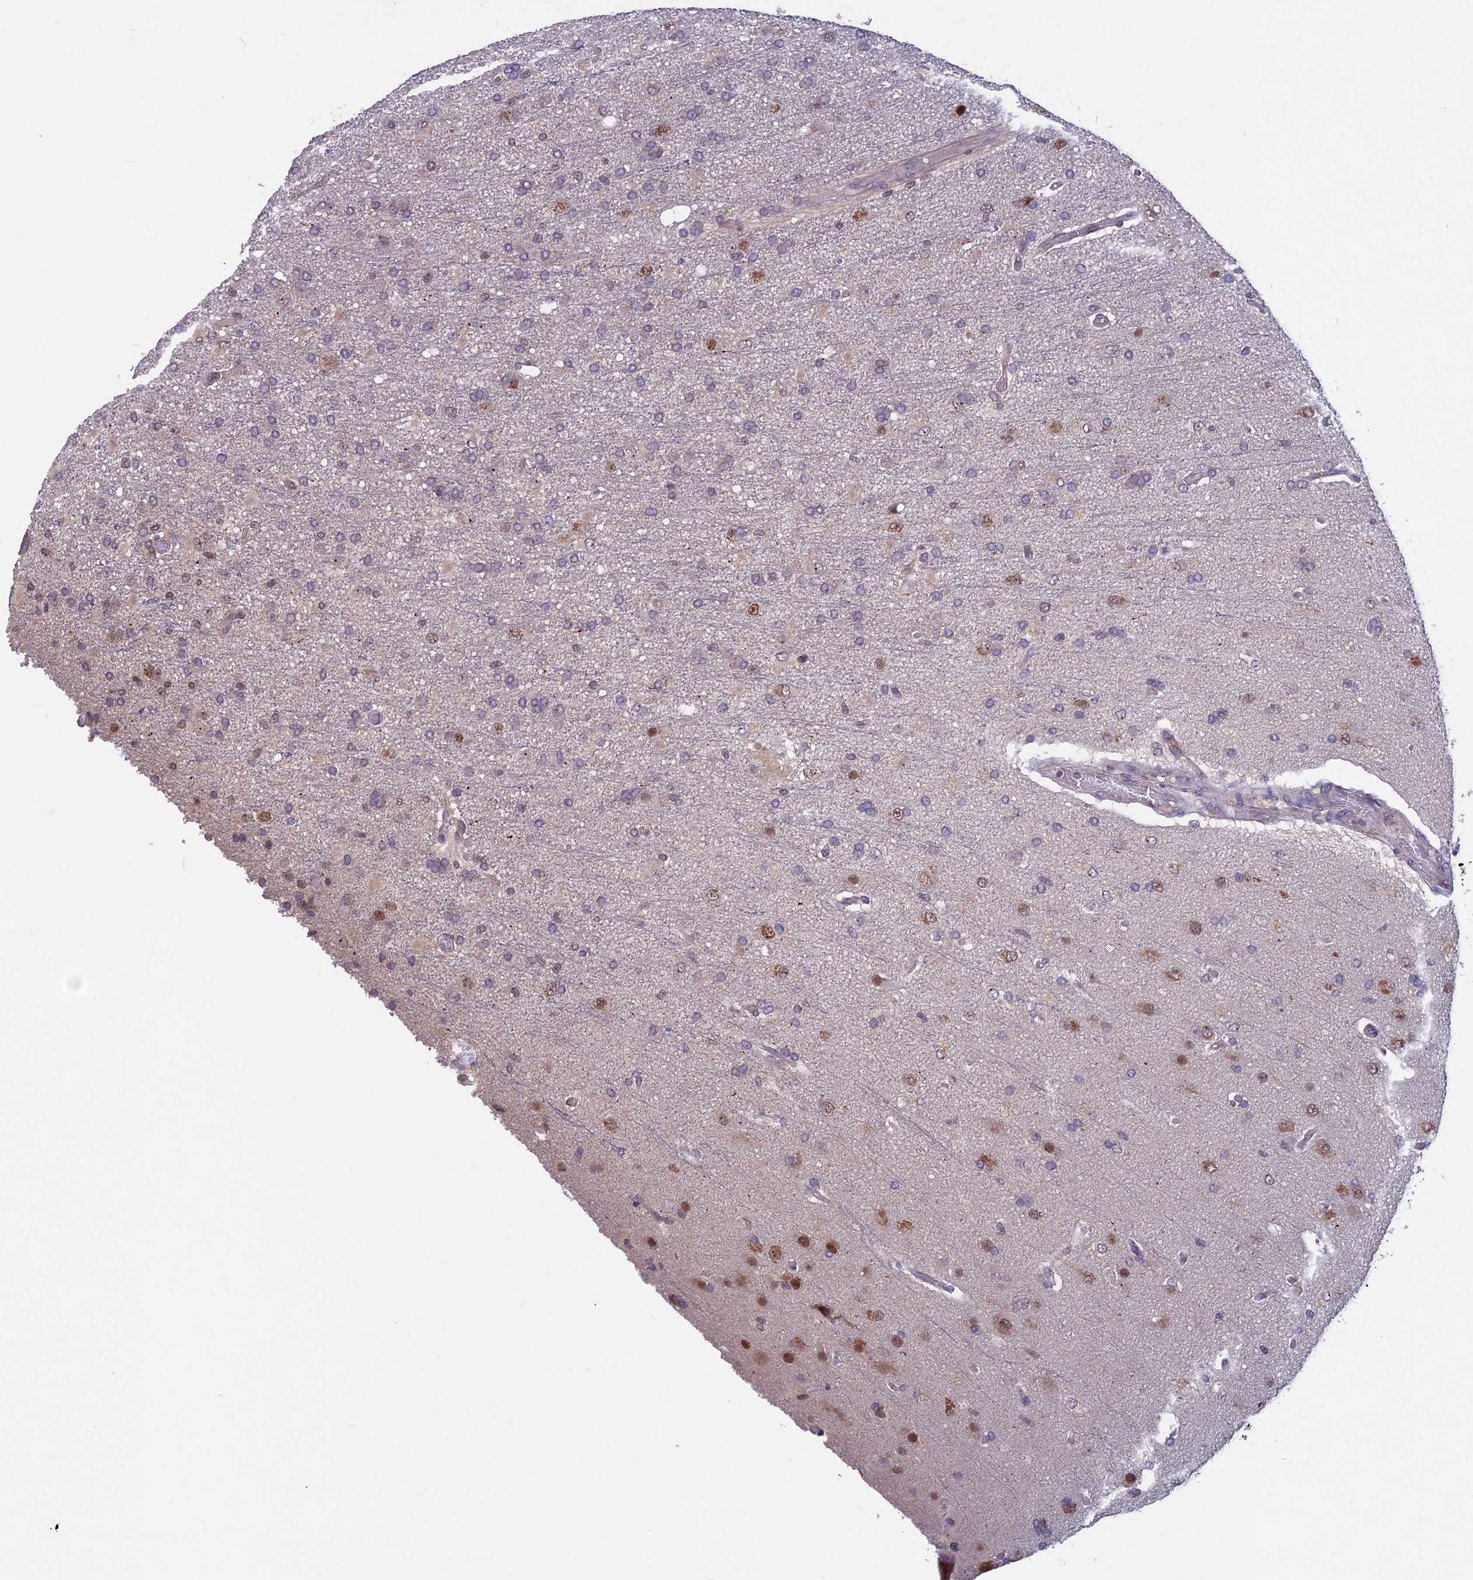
{"staining": {"intensity": "weak", "quantity": "<25%", "location": "nuclear"}, "tissue": "glioma", "cell_type": "Tumor cells", "image_type": "cancer", "snomed": [{"axis": "morphology", "description": "Glioma, malignant, High grade"}, {"axis": "topography", "description": "Brain"}], "caption": "Human glioma stained for a protein using IHC displays no expression in tumor cells.", "gene": "SPIRE1", "patient": {"sex": "female", "age": 74}}